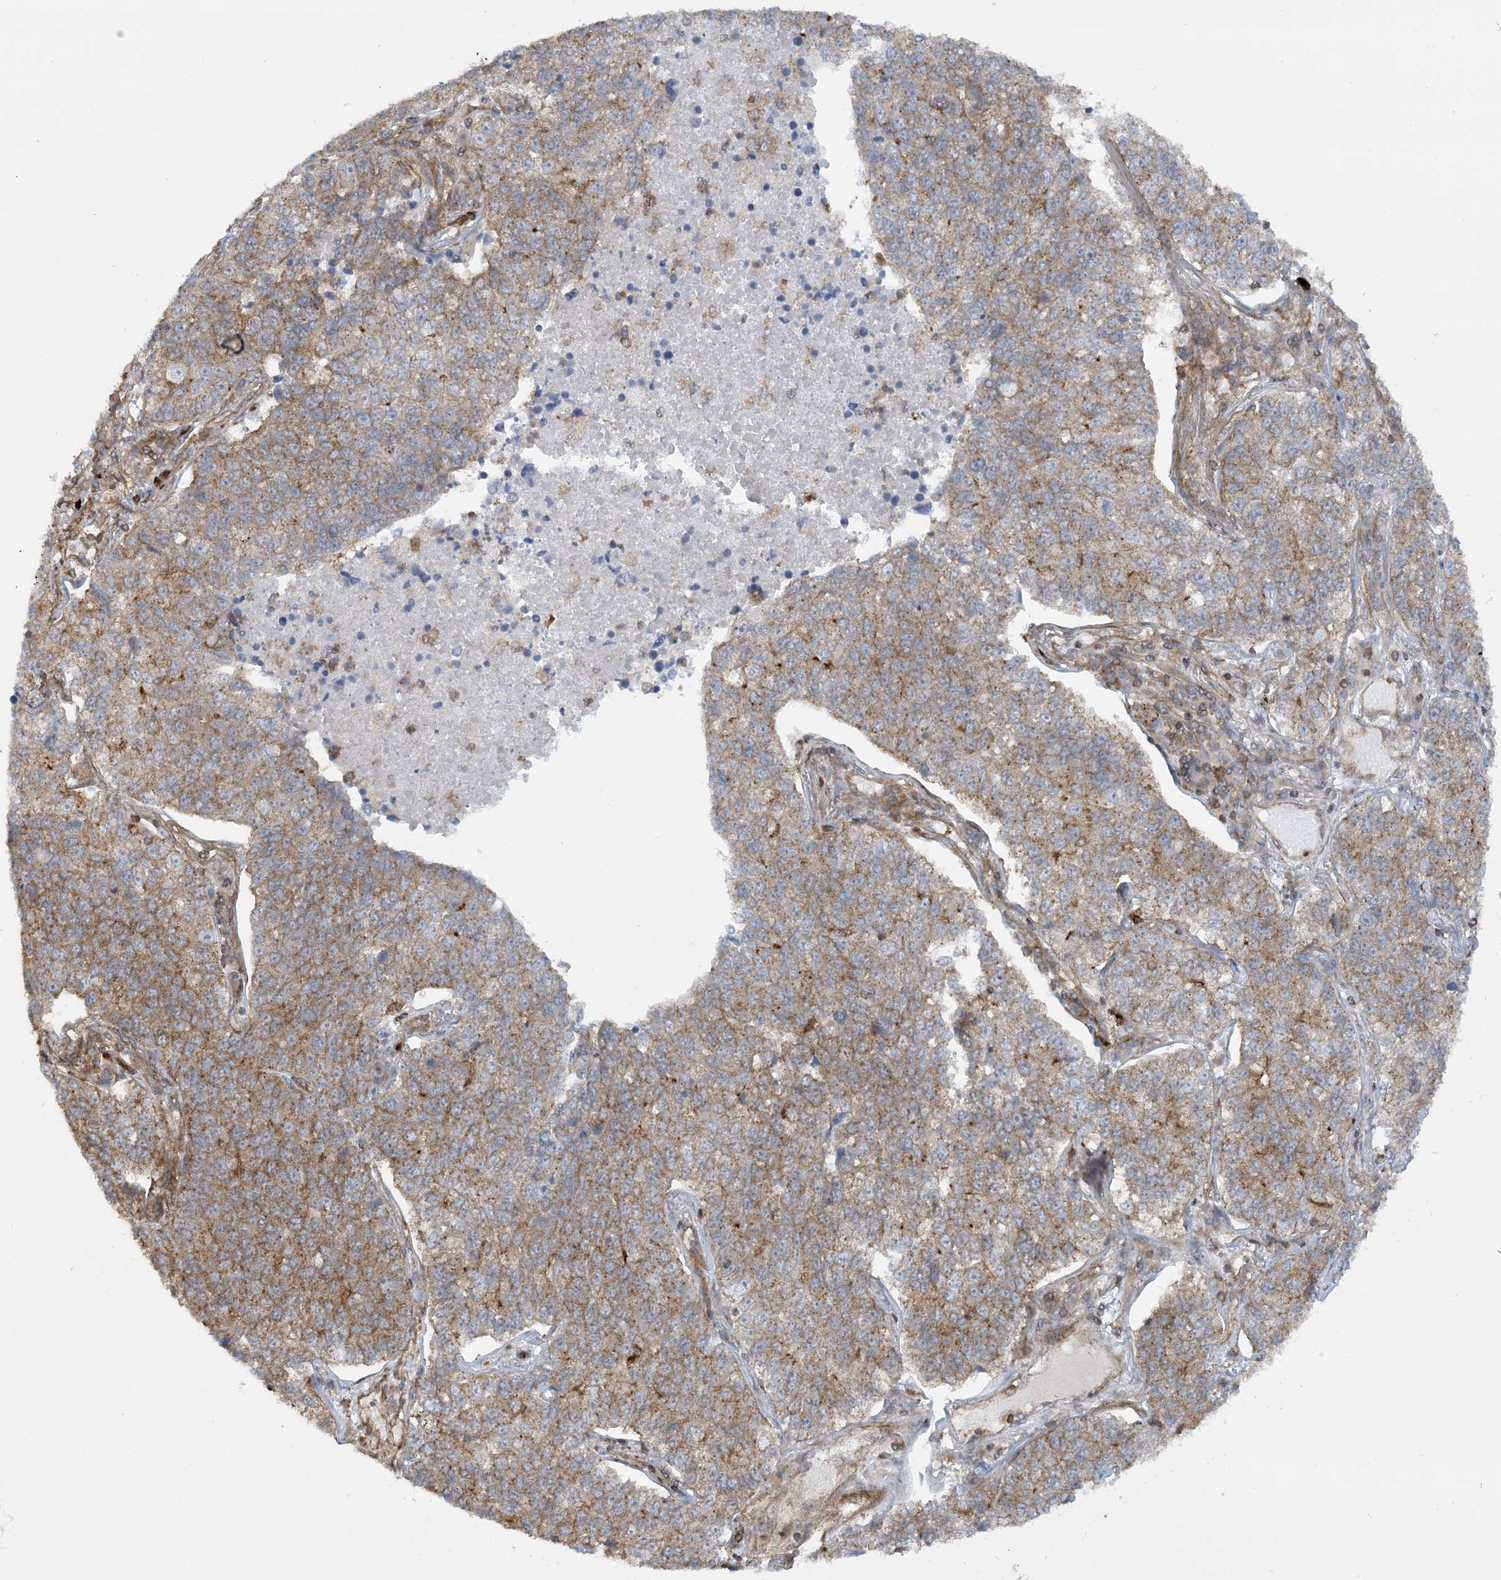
{"staining": {"intensity": "weak", "quantity": ">75%", "location": "cytoplasmic/membranous"}, "tissue": "lung cancer", "cell_type": "Tumor cells", "image_type": "cancer", "snomed": [{"axis": "morphology", "description": "Adenocarcinoma, NOS"}, {"axis": "topography", "description": "Lung"}], "caption": "Immunohistochemistry of lung cancer demonstrates low levels of weak cytoplasmic/membranous positivity in about >75% of tumor cells. The staining was performed using DAB (3,3'-diaminobenzidine) to visualize the protein expression in brown, while the nuclei were stained in blue with hematoxylin (Magnification: 20x).", "gene": "STAM2", "patient": {"sex": "male", "age": 49}}